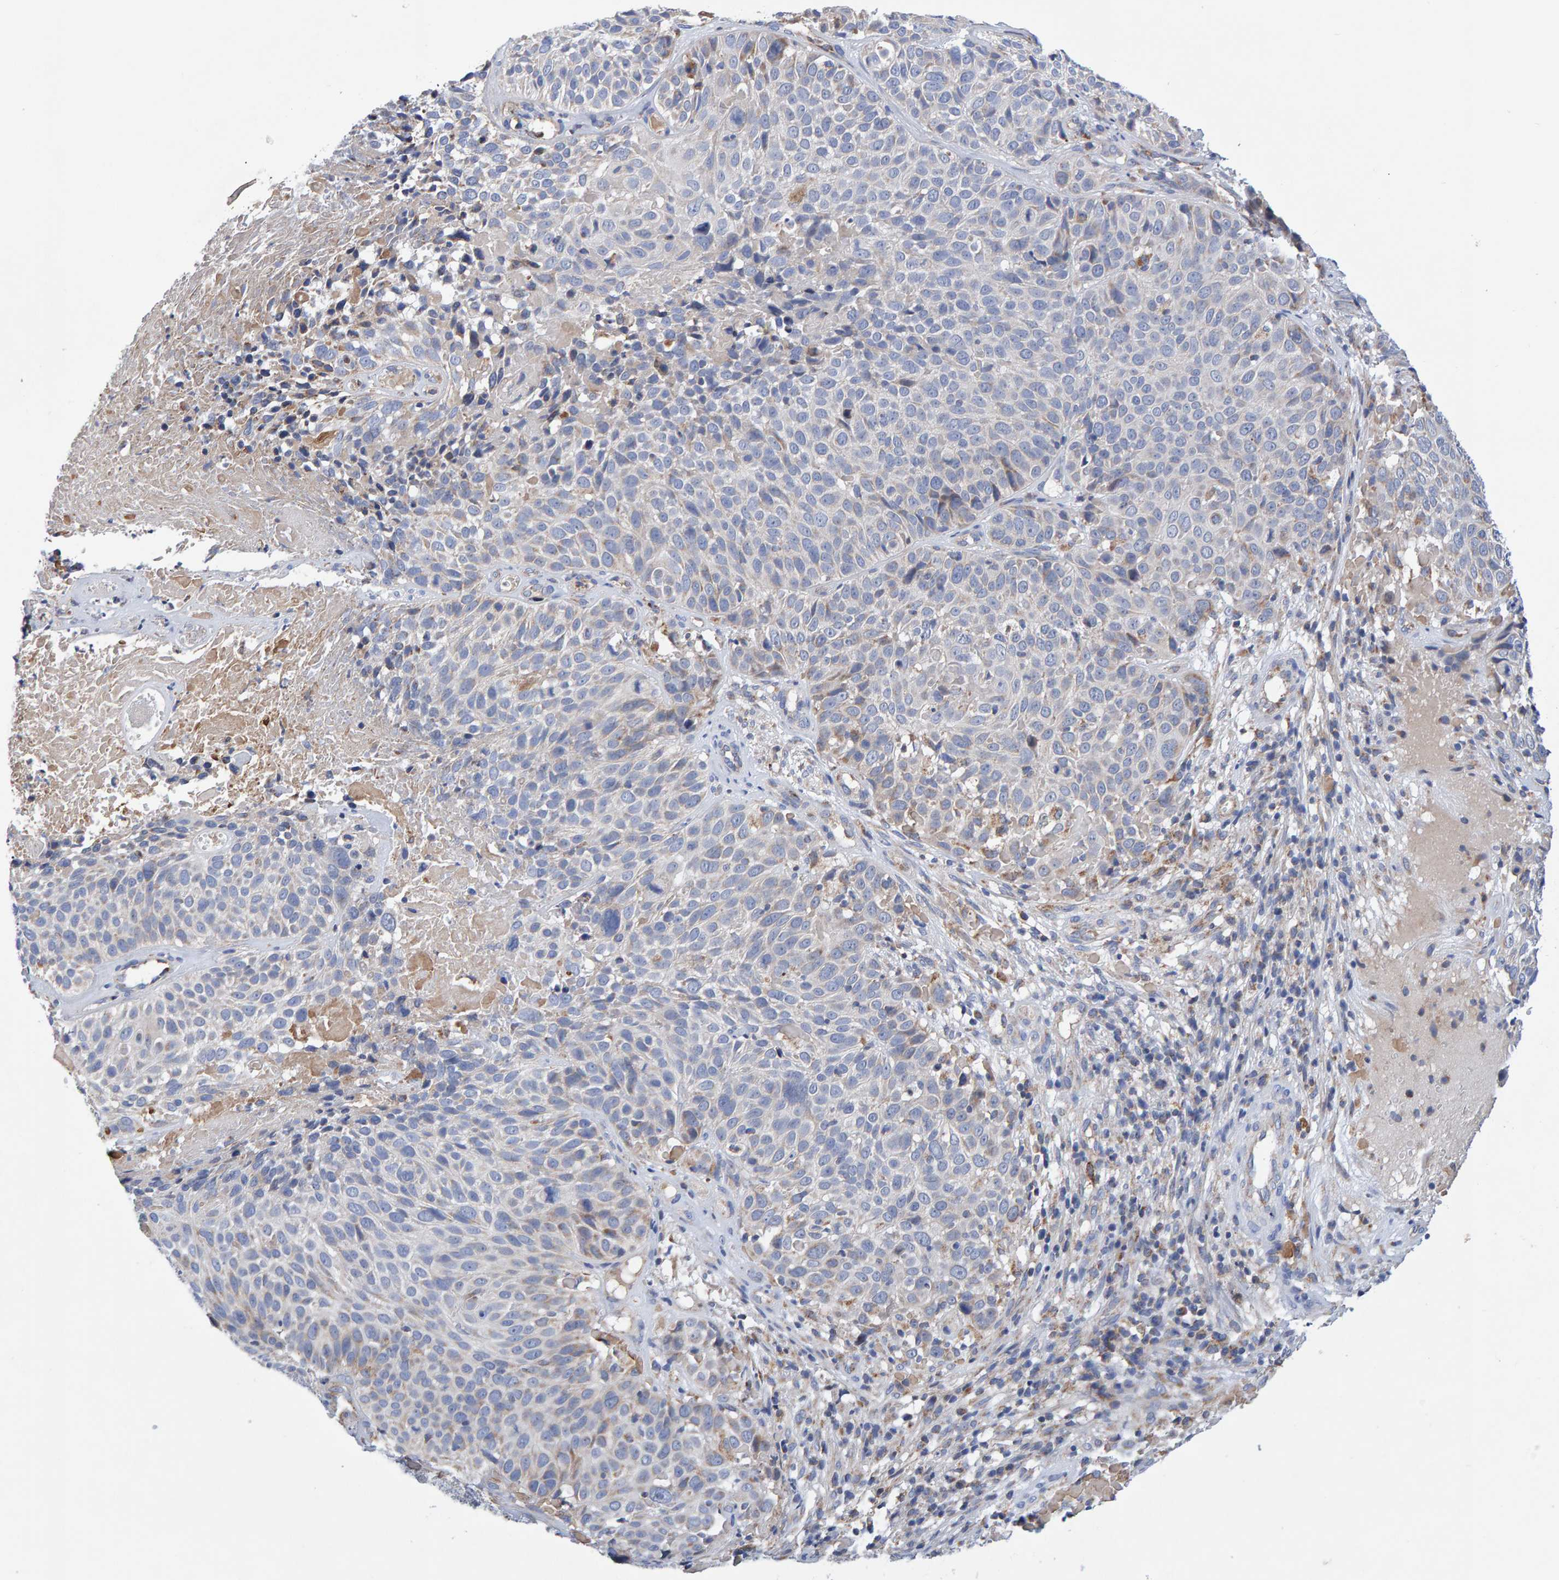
{"staining": {"intensity": "negative", "quantity": "none", "location": "none"}, "tissue": "cervical cancer", "cell_type": "Tumor cells", "image_type": "cancer", "snomed": [{"axis": "morphology", "description": "Squamous cell carcinoma, NOS"}, {"axis": "topography", "description": "Cervix"}], "caption": "The histopathology image shows no staining of tumor cells in cervical cancer.", "gene": "EFR3A", "patient": {"sex": "female", "age": 74}}